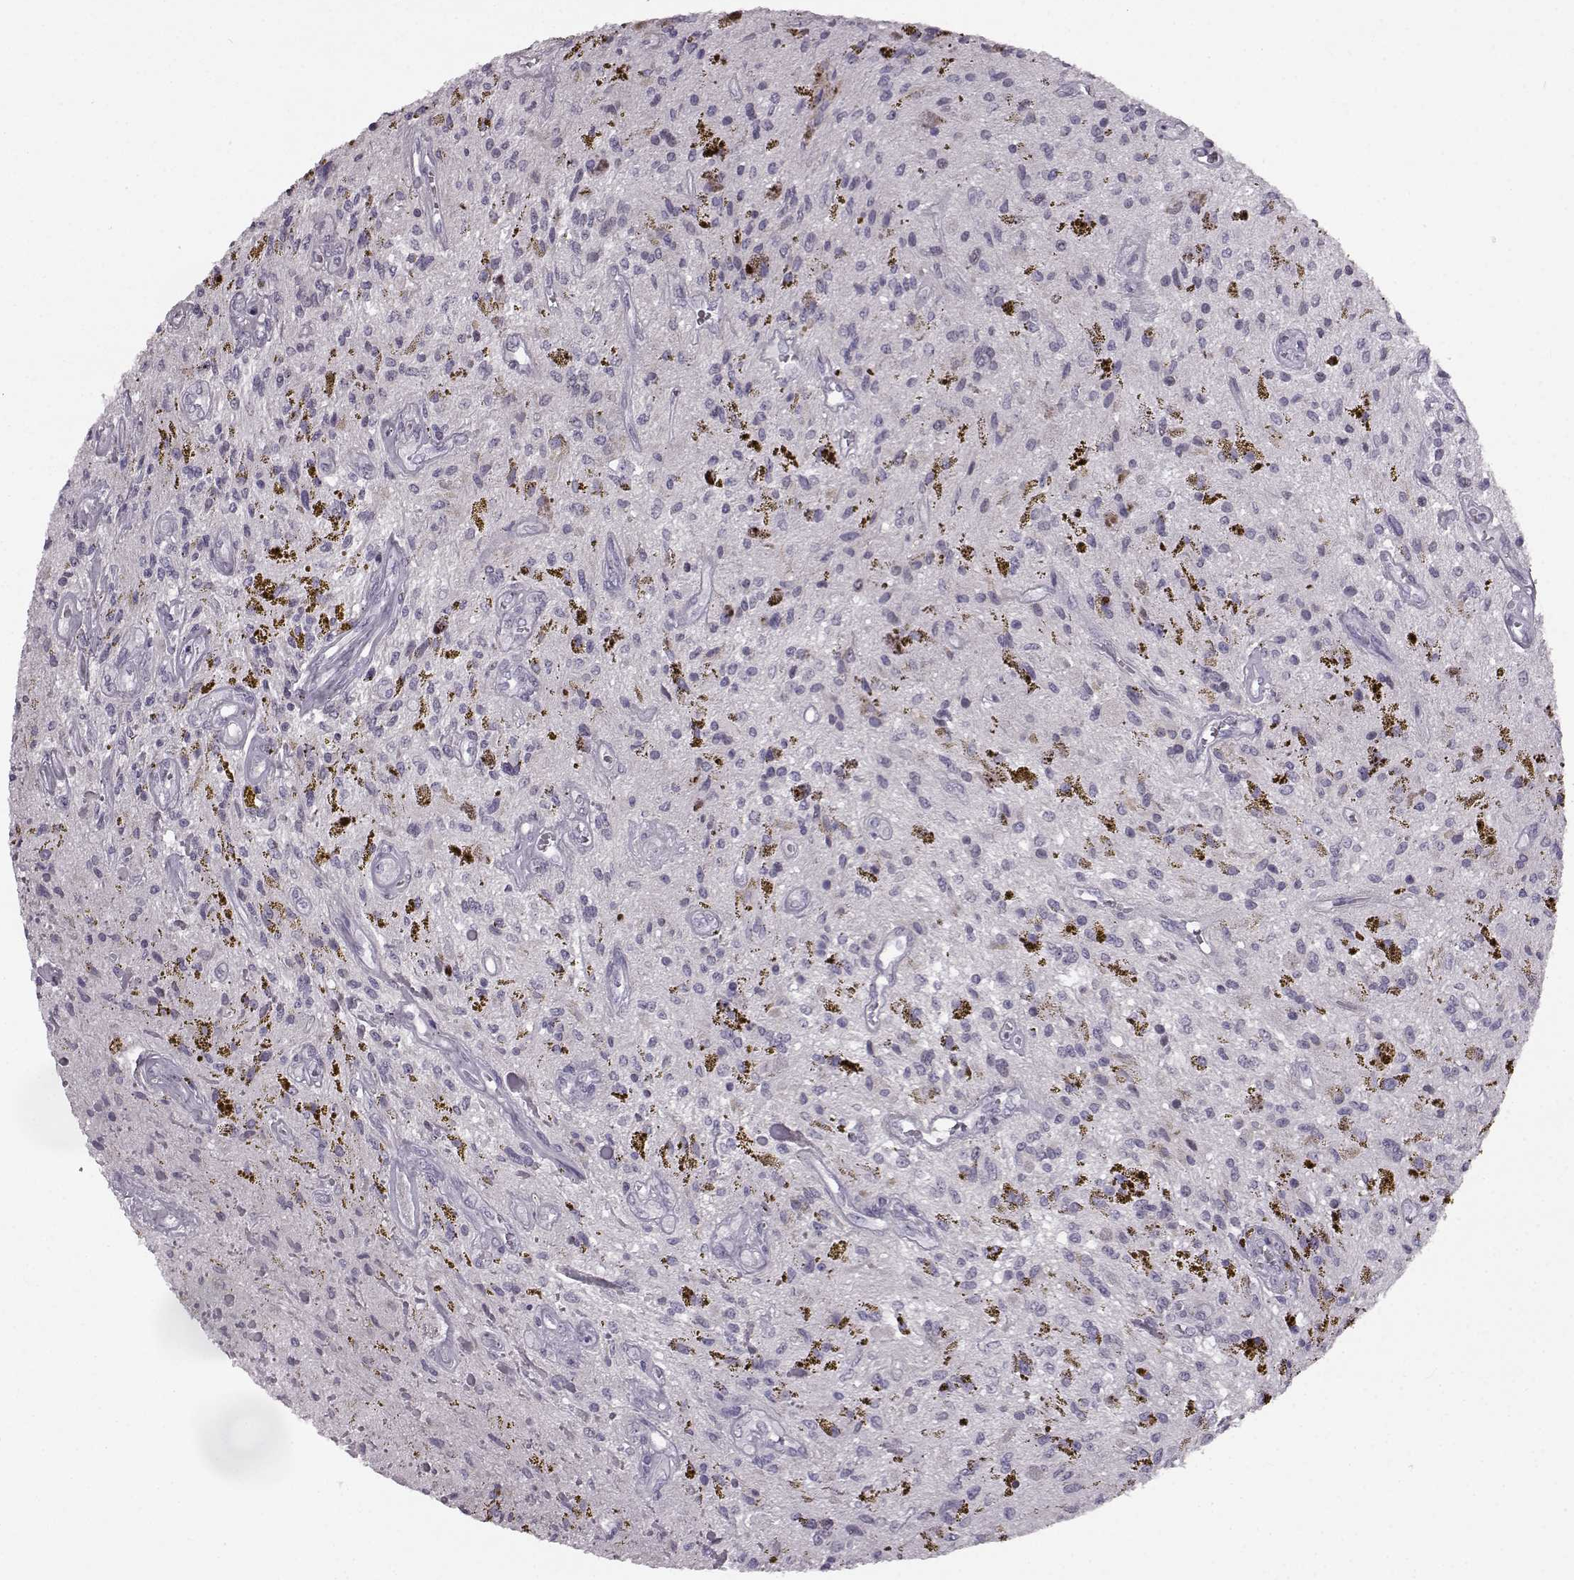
{"staining": {"intensity": "negative", "quantity": "none", "location": "none"}, "tissue": "glioma", "cell_type": "Tumor cells", "image_type": "cancer", "snomed": [{"axis": "morphology", "description": "Glioma, malignant, Low grade"}, {"axis": "topography", "description": "Cerebellum"}], "caption": "This is a image of immunohistochemistry staining of glioma, which shows no expression in tumor cells.", "gene": "SEMG2", "patient": {"sex": "female", "age": 14}}